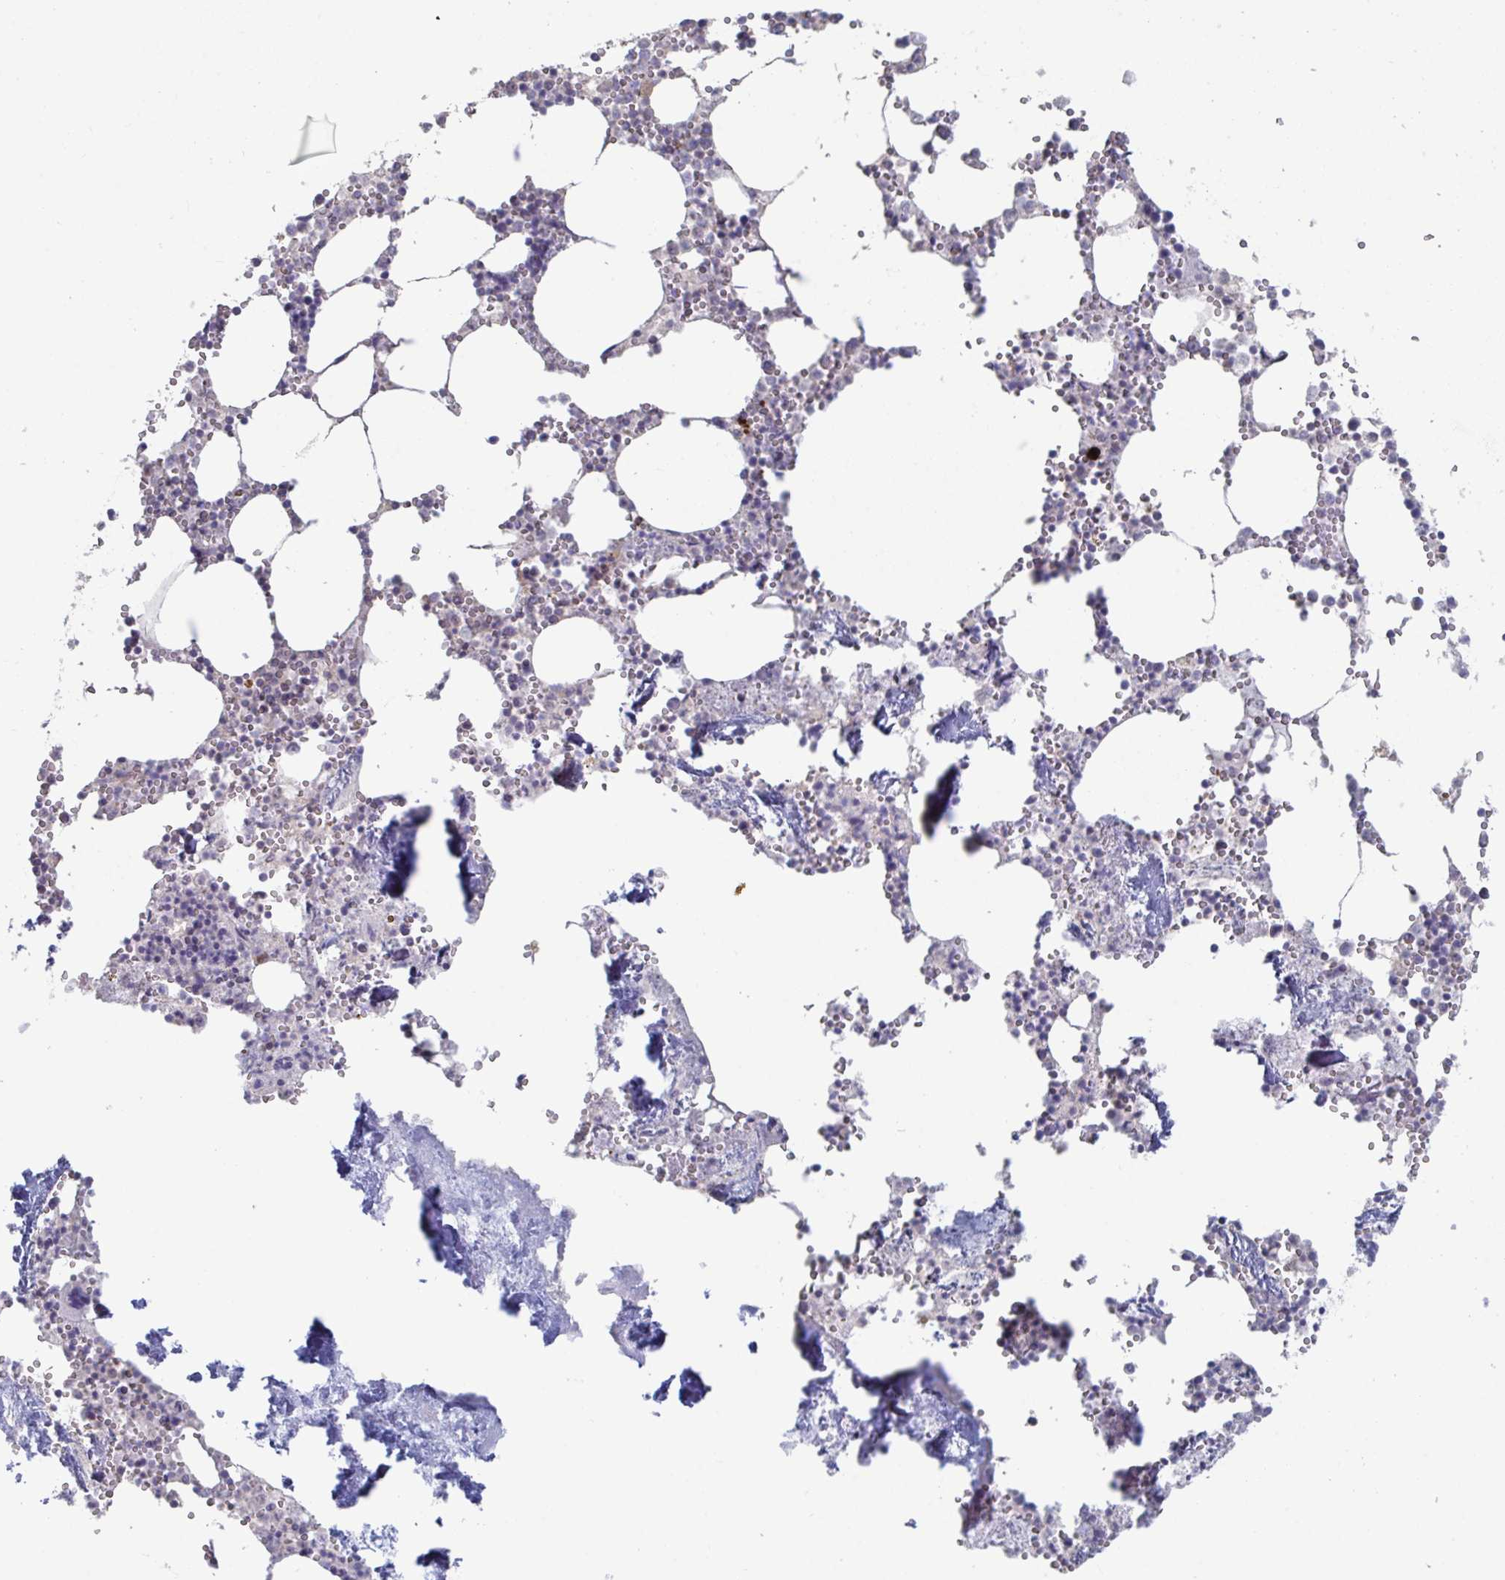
{"staining": {"intensity": "weak", "quantity": "<25%", "location": "cytoplasmic/membranous"}, "tissue": "bone marrow", "cell_type": "Hematopoietic cells", "image_type": "normal", "snomed": [{"axis": "morphology", "description": "Normal tissue, NOS"}, {"axis": "topography", "description": "Bone marrow"}], "caption": "A high-resolution photomicrograph shows immunohistochemistry staining of benign bone marrow, which demonstrates no significant staining in hematopoietic cells.", "gene": "STK26", "patient": {"sex": "male", "age": 54}}